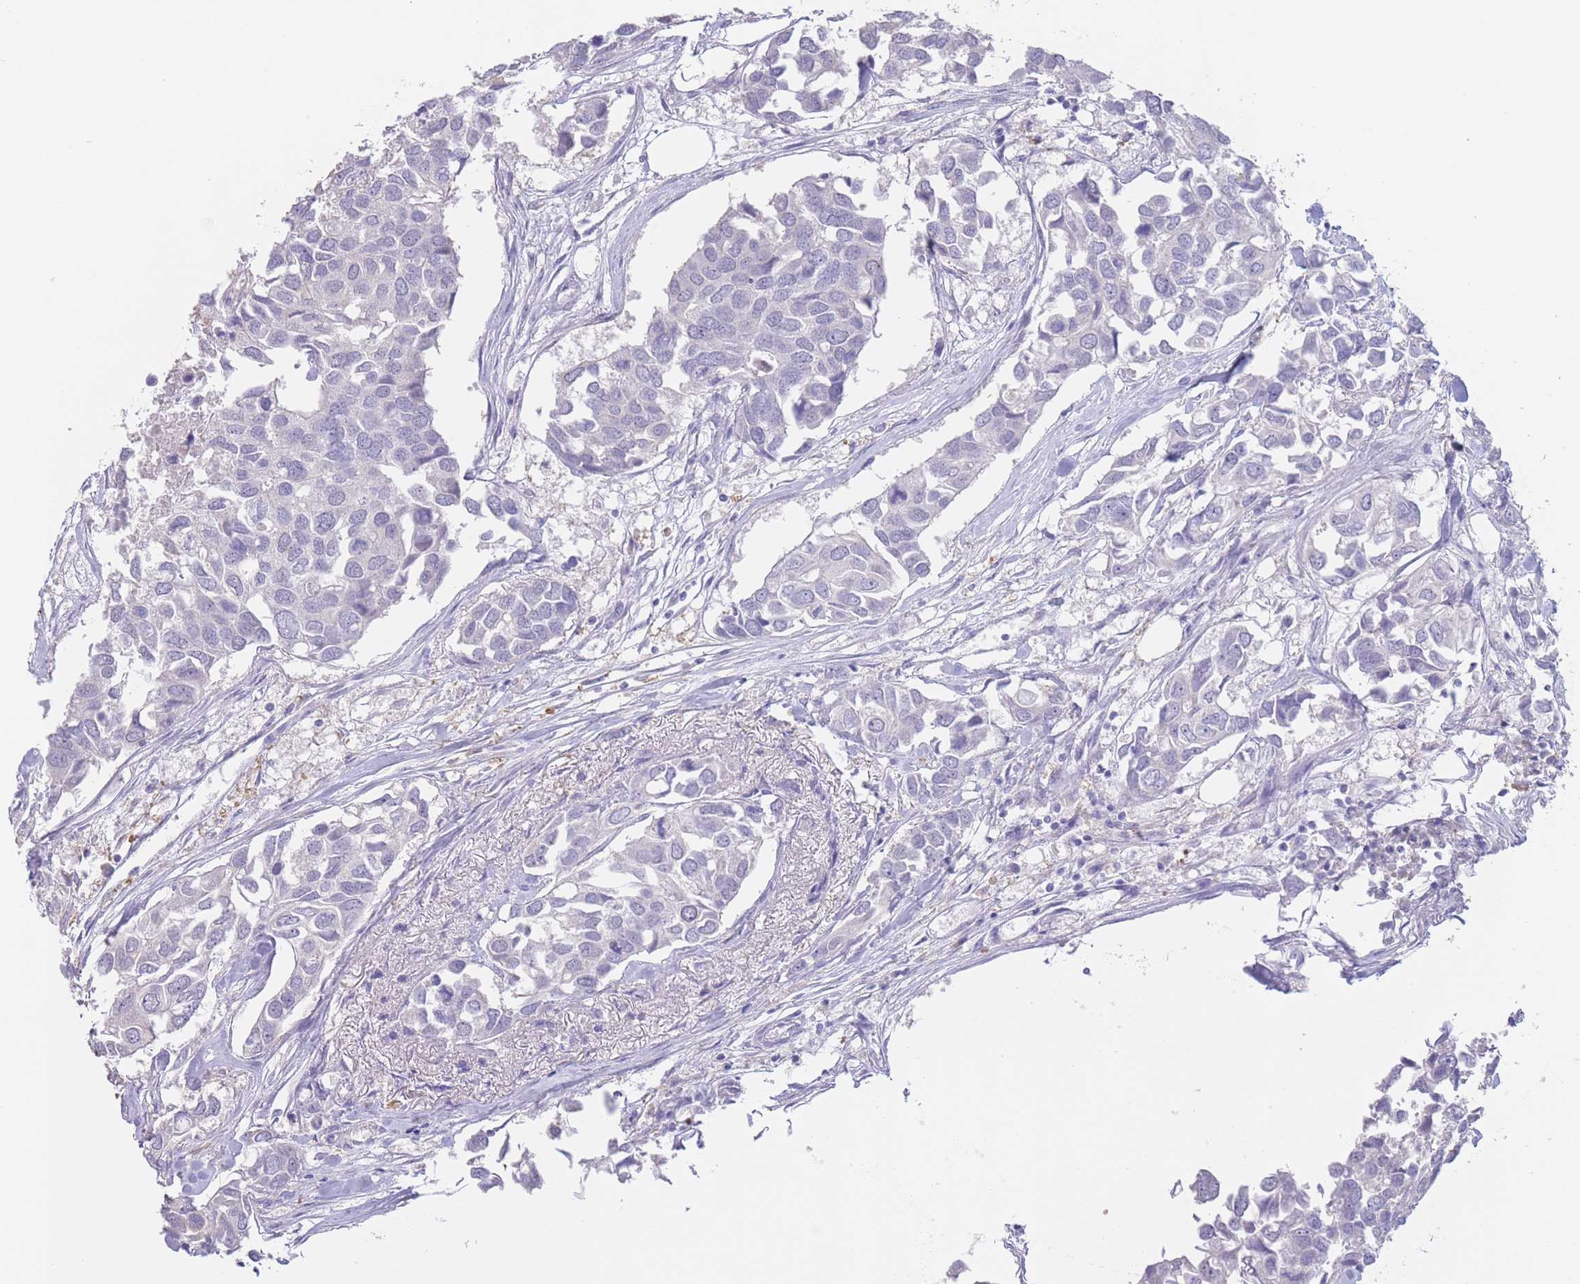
{"staining": {"intensity": "negative", "quantity": "none", "location": "none"}, "tissue": "breast cancer", "cell_type": "Tumor cells", "image_type": "cancer", "snomed": [{"axis": "morphology", "description": "Duct carcinoma"}, {"axis": "topography", "description": "Breast"}], "caption": "IHC micrograph of human breast cancer (invasive ductal carcinoma) stained for a protein (brown), which shows no positivity in tumor cells.", "gene": "CD37", "patient": {"sex": "female", "age": 83}}